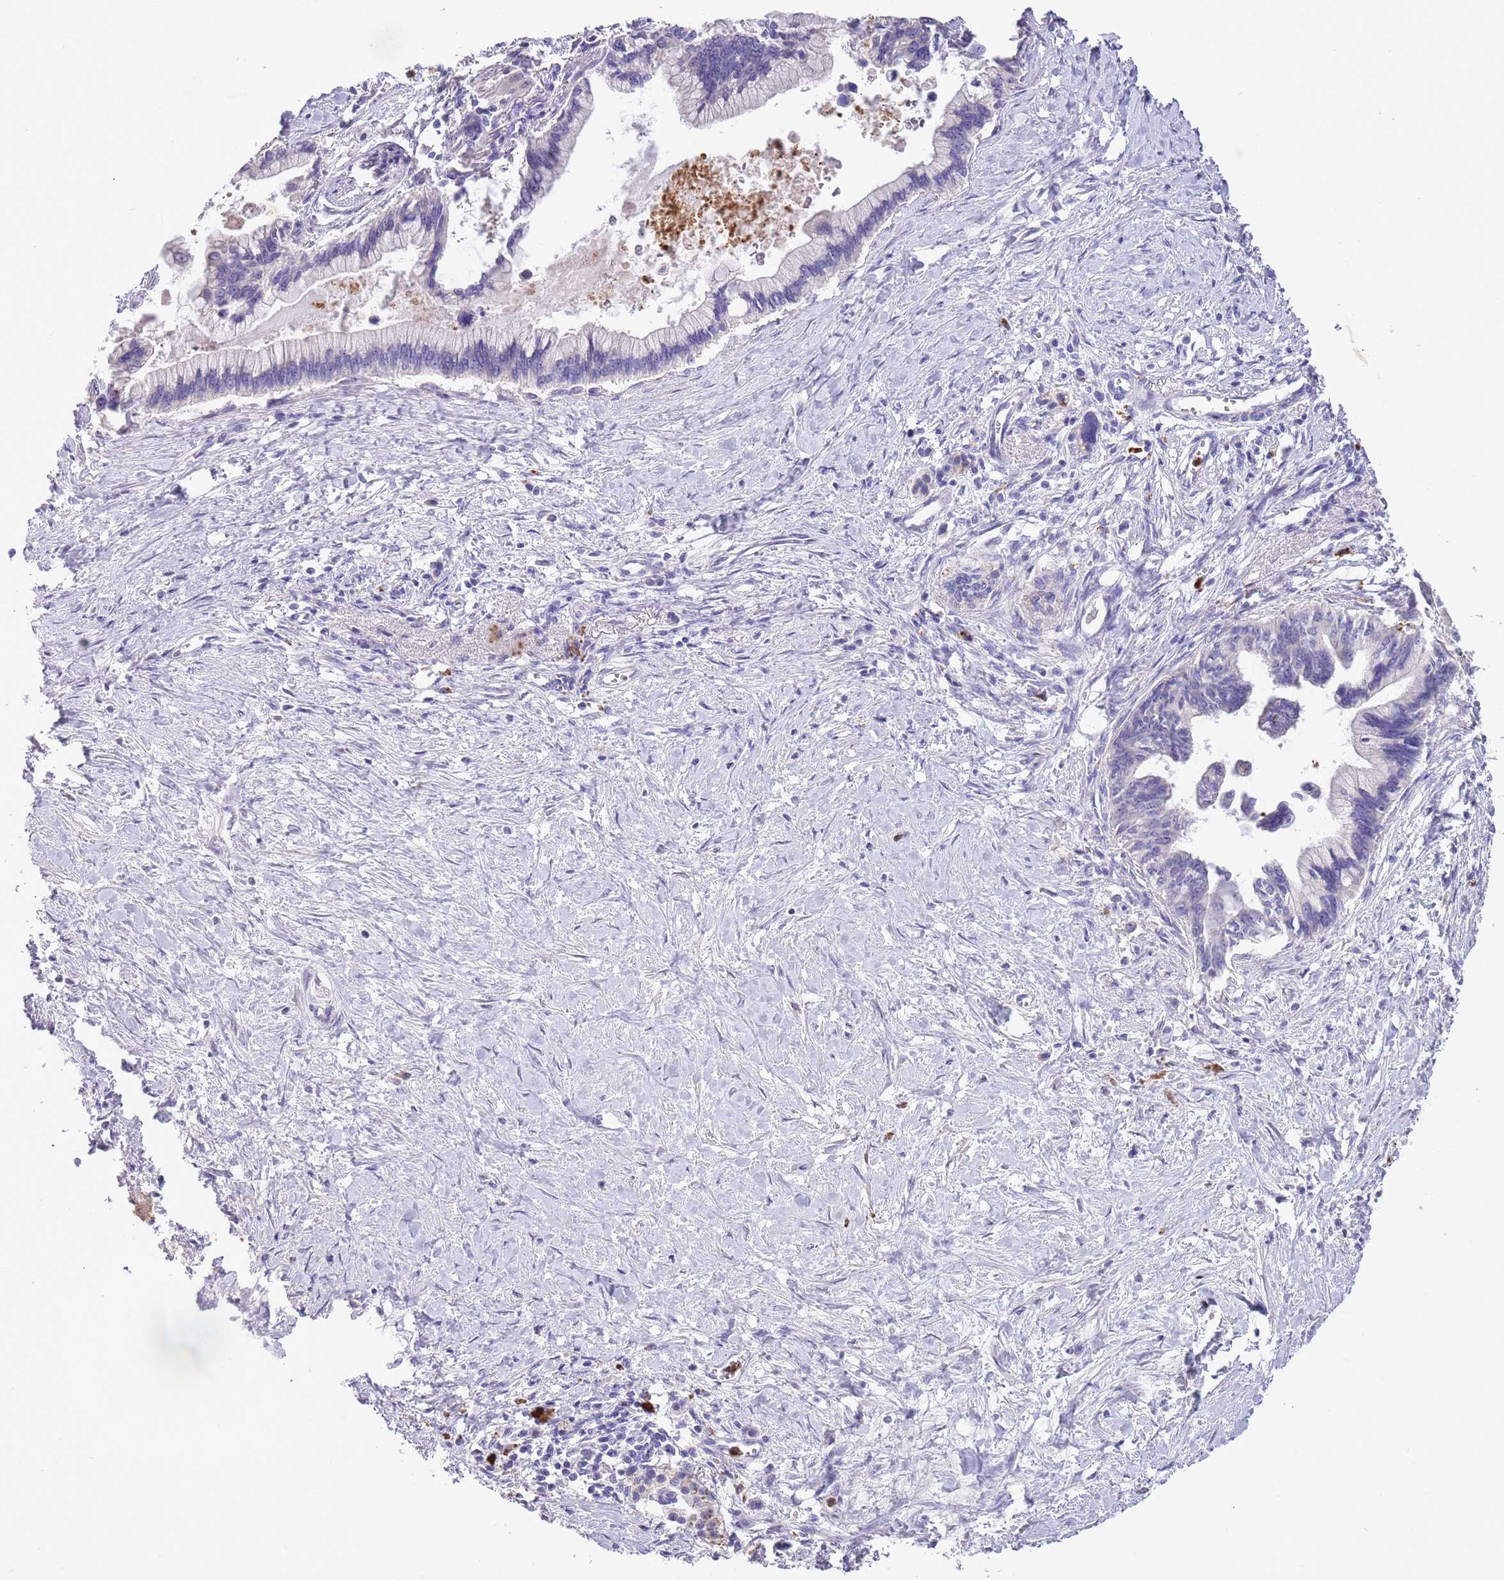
{"staining": {"intensity": "negative", "quantity": "none", "location": "none"}, "tissue": "pancreatic cancer", "cell_type": "Tumor cells", "image_type": "cancer", "snomed": [{"axis": "morphology", "description": "Adenocarcinoma, NOS"}, {"axis": "topography", "description": "Pancreas"}], "caption": "Tumor cells are negative for brown protein staining in pancreatic cancer.", "gene": "P2RY13", "patient": {"sex": "female", "age": 83}}